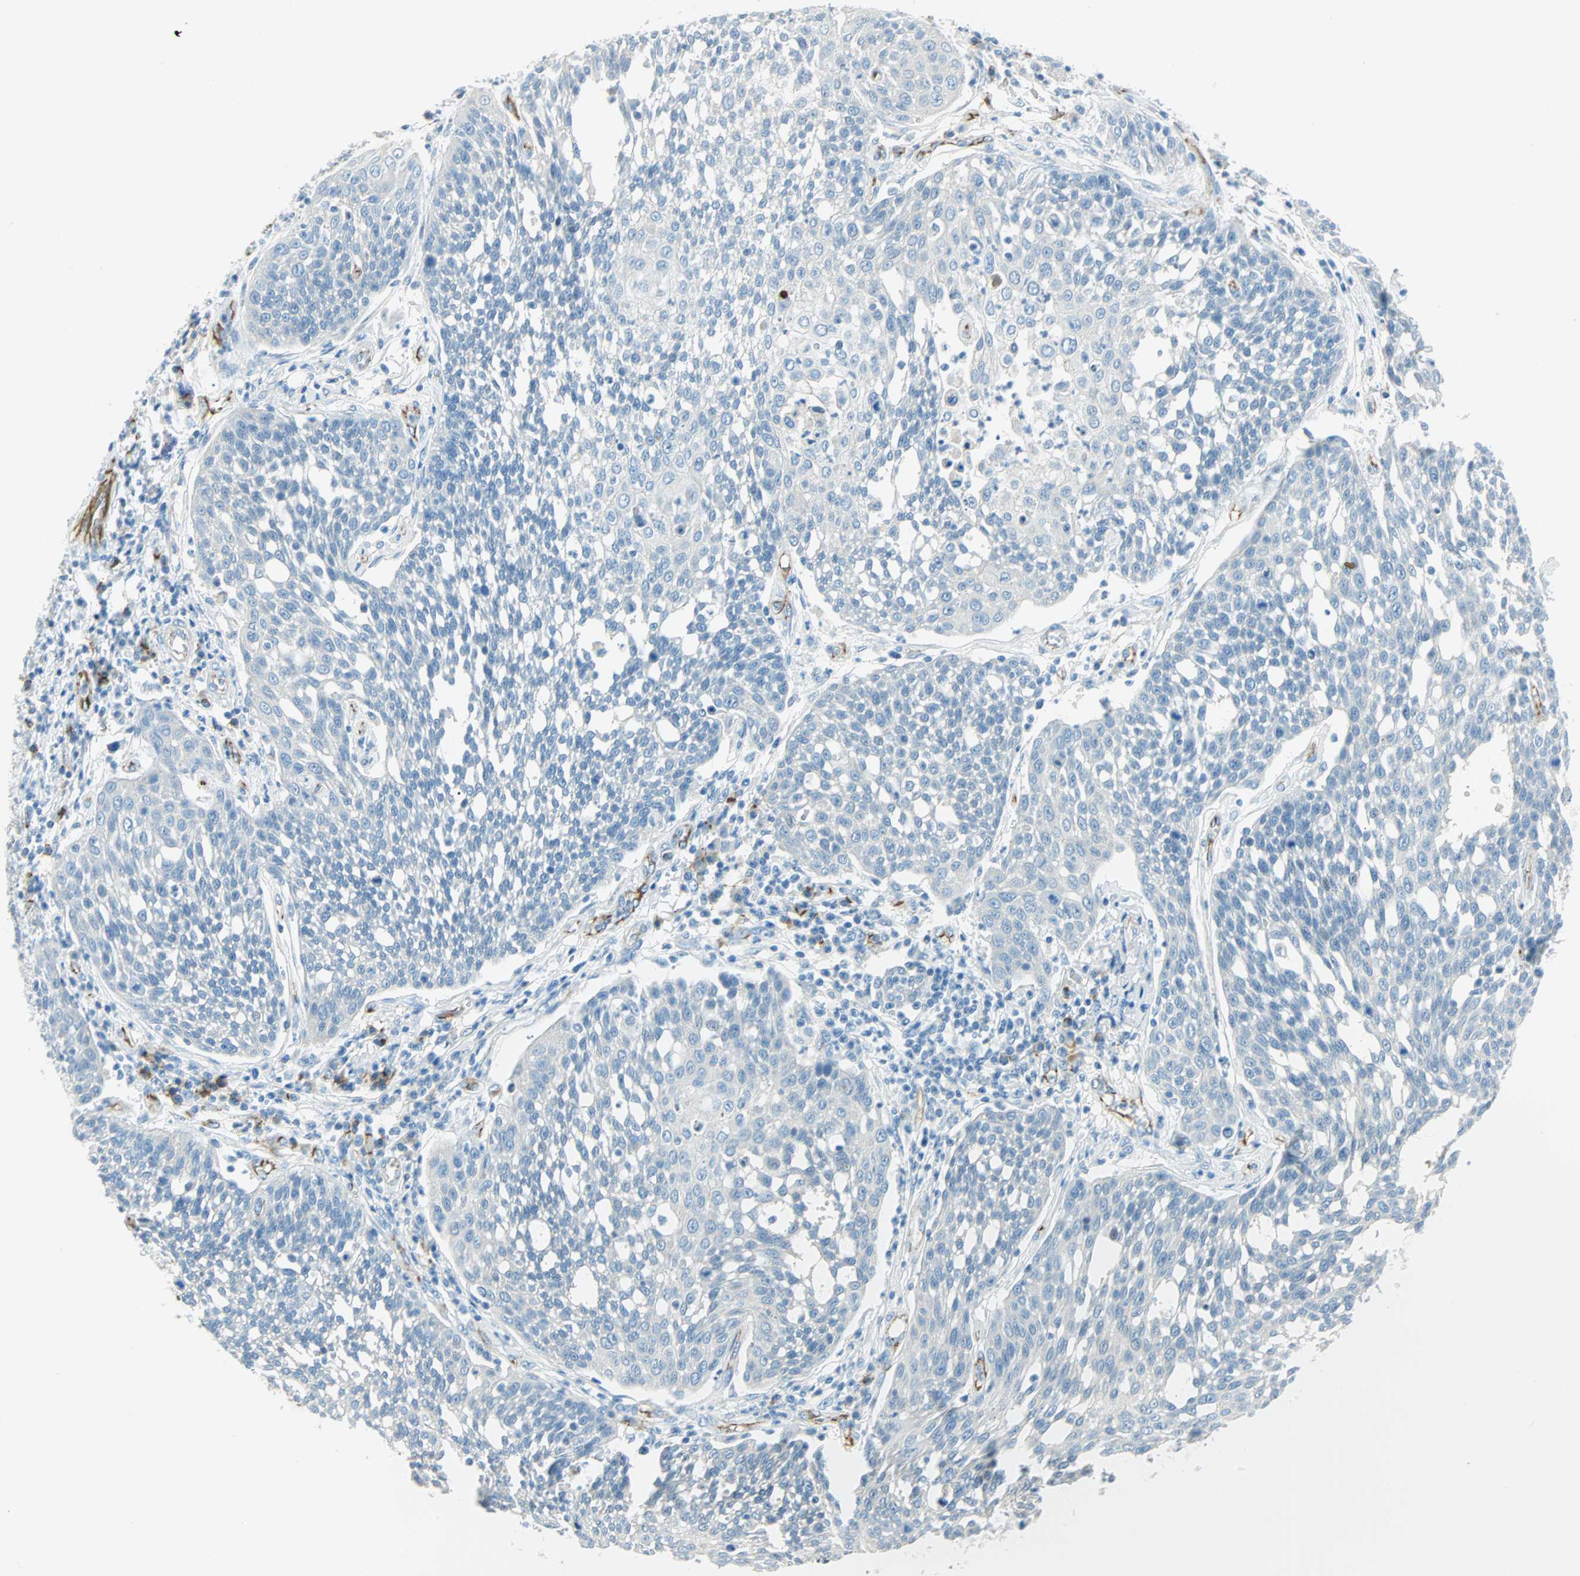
{"staining": {"intensity": "negative", "quantity": "none", "location": "none"}, "tissue": "cervical cancer", "cell_type": "Tumor cells", "image_type": "cancer", "snomed": [{"axis": "morphology", "description": "Squamous cell carcinoma, NOS"}, {"axis": "topography", "description": "Cervix"}], "caption": "Human squamous cell carcinoma (cervical) stained for a protein using immunohistochemistry reveals no staining in tumor cells.", "gene": "VPS9D1", "patient": {"sex": "female", "age": 34}}